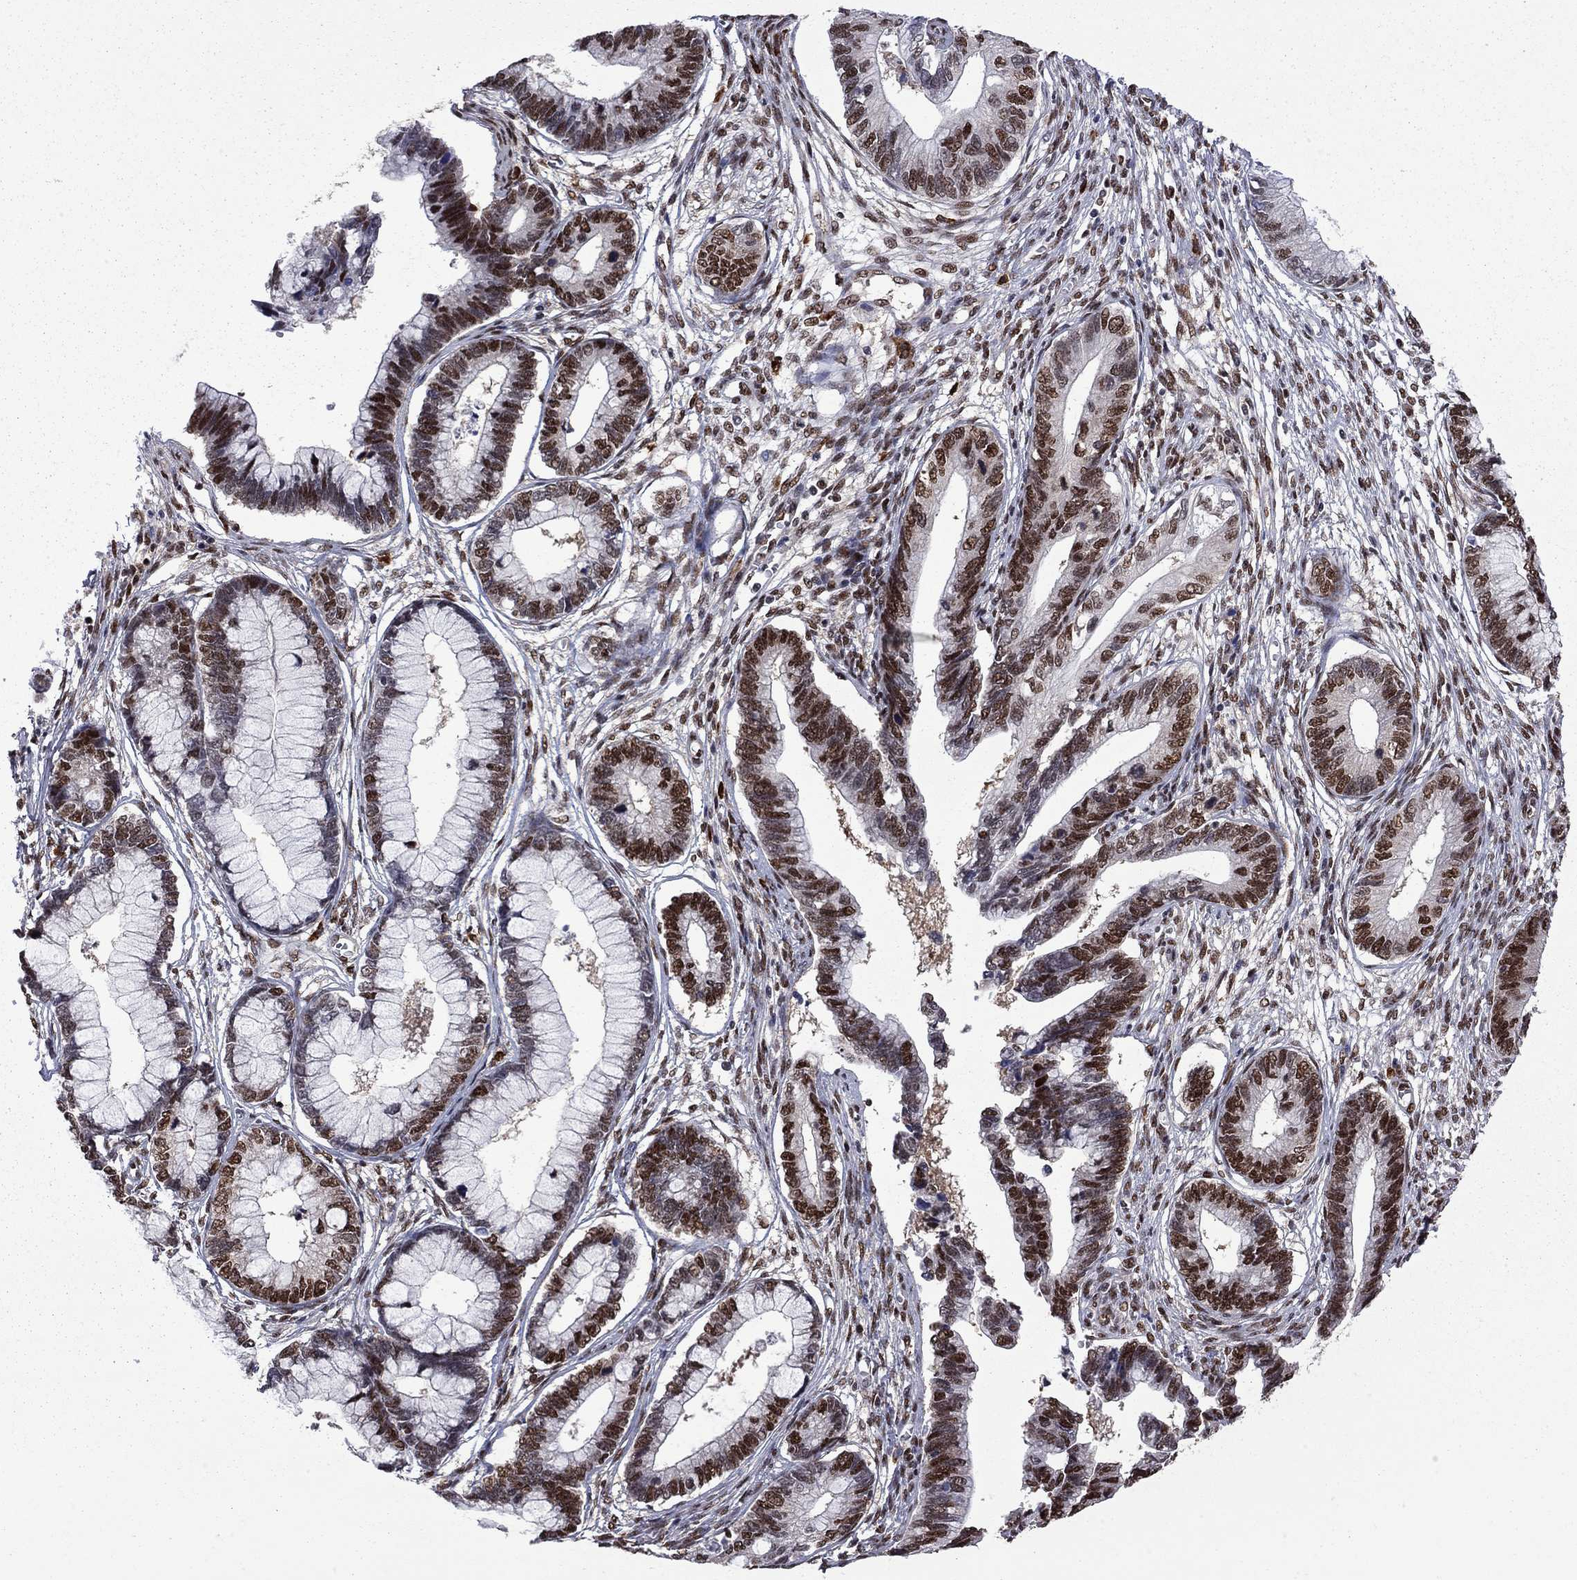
{"staining": {"intensity": "strong", "quantity": "25%-75%", "location": "nuclear"}, "tissue": "cervical cancer", "cell_type": "Tumor cells", "image_type": "cancer", "snomed": [{"axis": "morphology", "description": "Adenocarcinoma, NOS"}, {"axis": "topography", "description": "Cervix"}], "caption": "A histopathology image showing strong nuclear staining in approximately 25%-75% of tumor cells in adenocarcinoma (cervical), as visualized by brown immunohistochemical staining.", "gene": "MED25", "patient": {"sex": "female", "age": 44}}